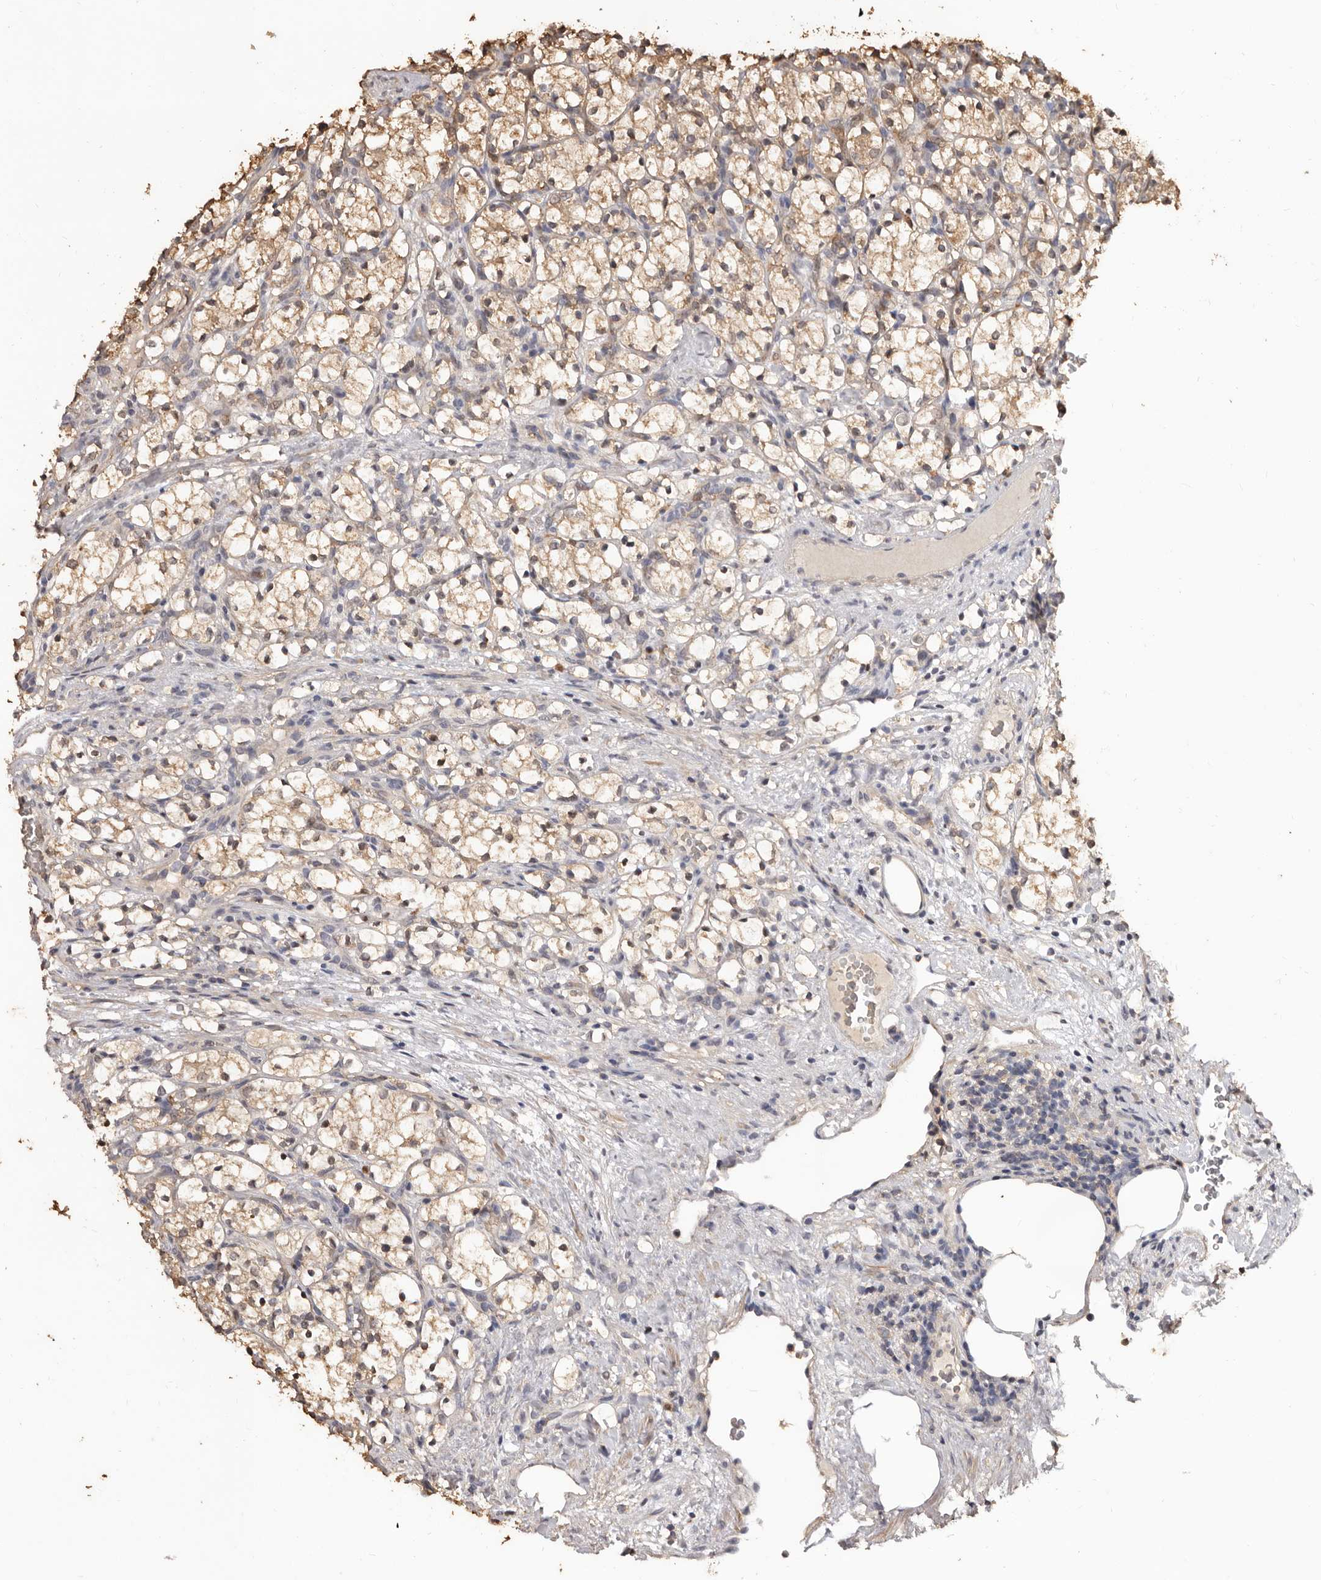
{"staining": {"intensity": "weak", "quantity": ">75%", "location": "cytoplasmic/membranous"}, "tissue": "renal cancer", "cell_type": "Tumor cells", "image_type": "cancer", "snomed": [{"axis": "morphology", "description": "Adenocarcinoma, NOS"}, {"axis": "topography", "description": "Kidney"}], "caption": "IHC histopathology image of neoplastic tissue: renal adenocarcinoma stained using immunohistochemistry demonstrates low levels of weak protein expression localized specifically in the cytoplasmic/membranous of tumor cells, appearing as a cytoplasmic/membranous brown color.", "gene": "INAVA", "patient": {"sex": "female", "age": 69}}